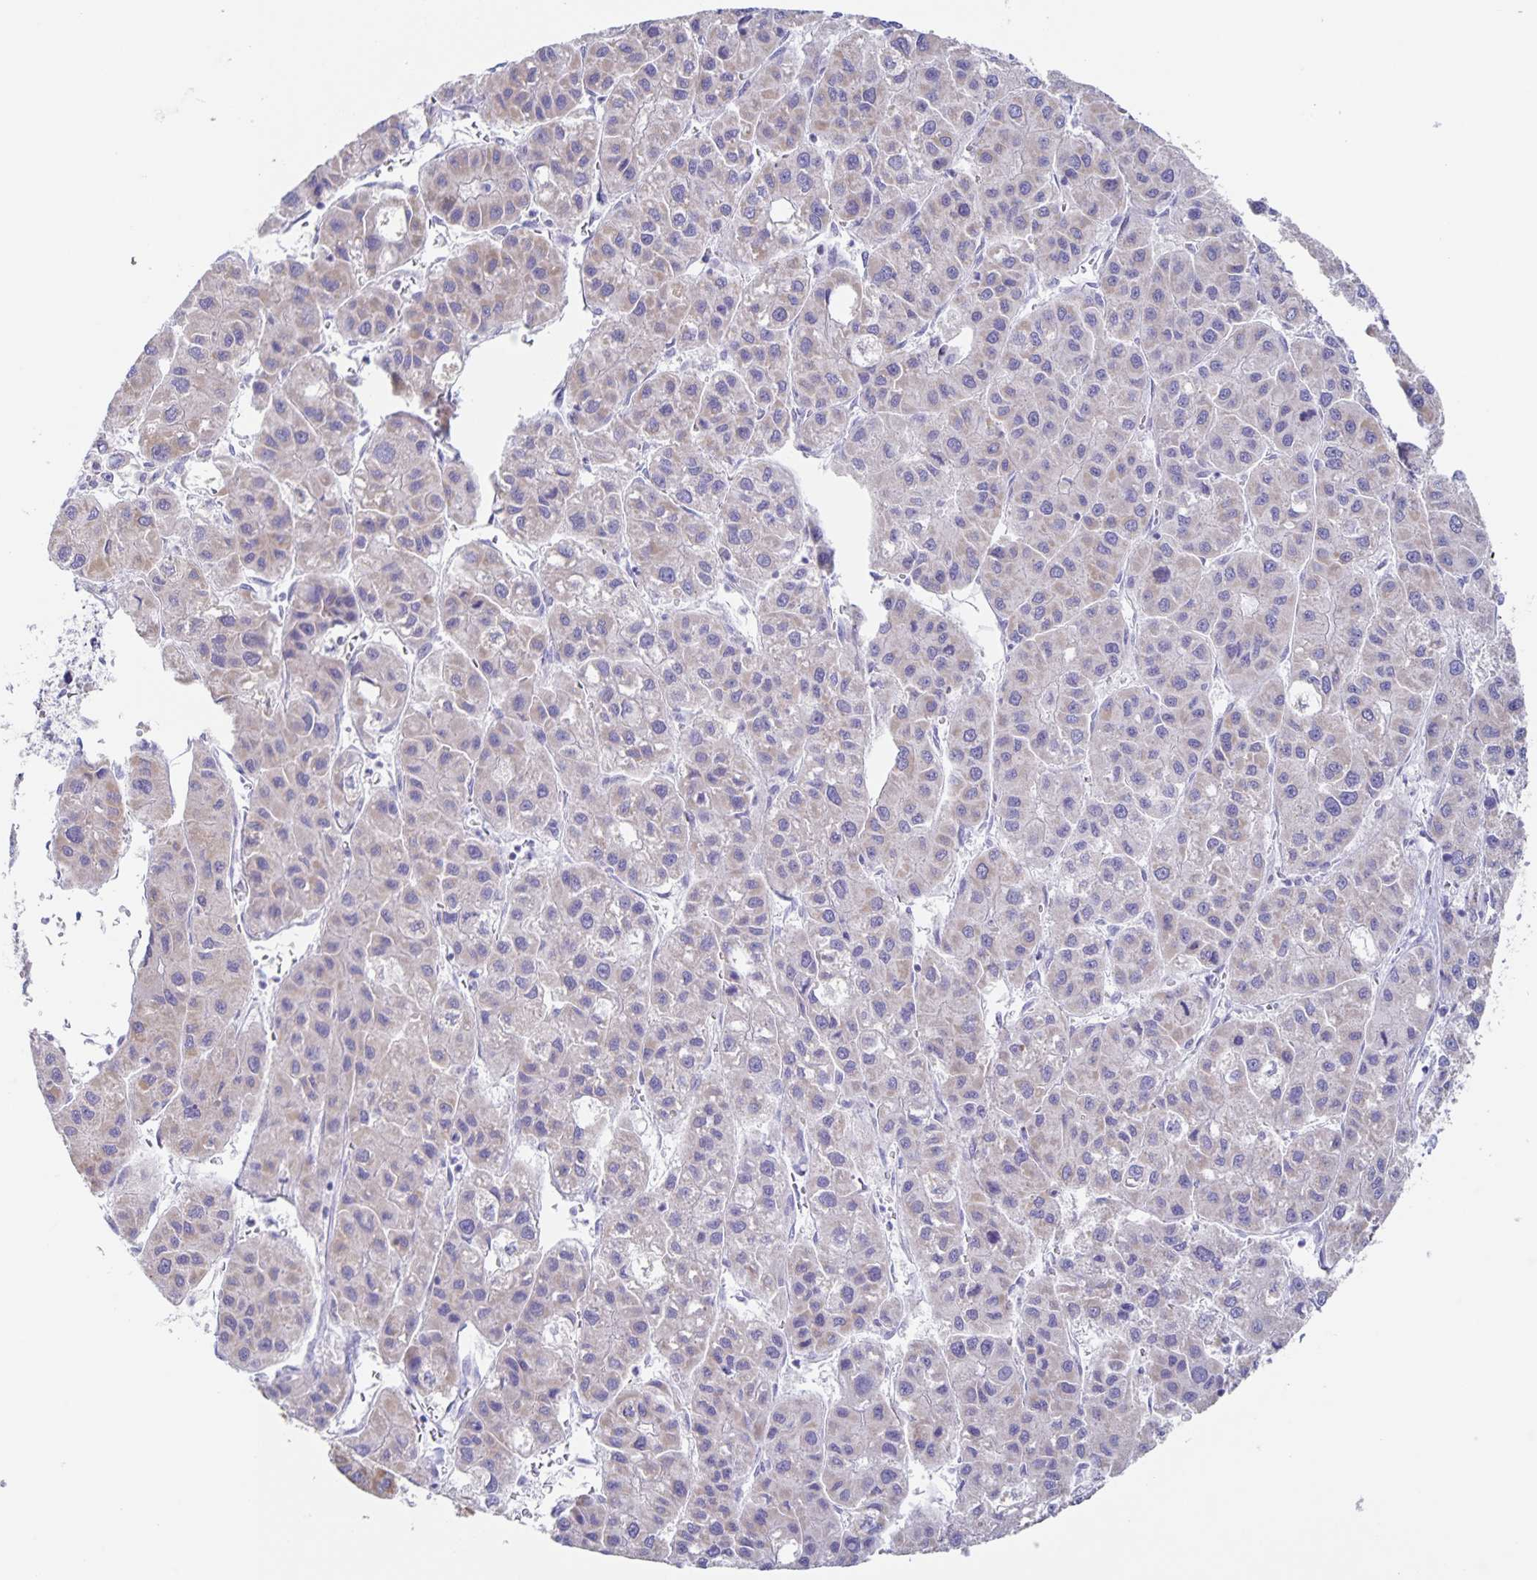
{"staining": {"intensity": "weak", "quantity": "25%-75%", "location": "cytoplasmic/membranous"}, "tissue": "liver cancer", "cell_type": "Tumor cells", "image_type": "cancer", "snomed": [{"axis": "morphology", "description": "Carcinoma, Hepatocellular, NOS"}, {"axis": "topography", "description": "Liver"}], "caption": "Tumor cells exhibit low levels of weak cytoplasmic/membranous positivity in about 25%-75% of cells in human liver cancer.", "gene": "RPL36A", "patient": {"sex": "male", "age": 73}}